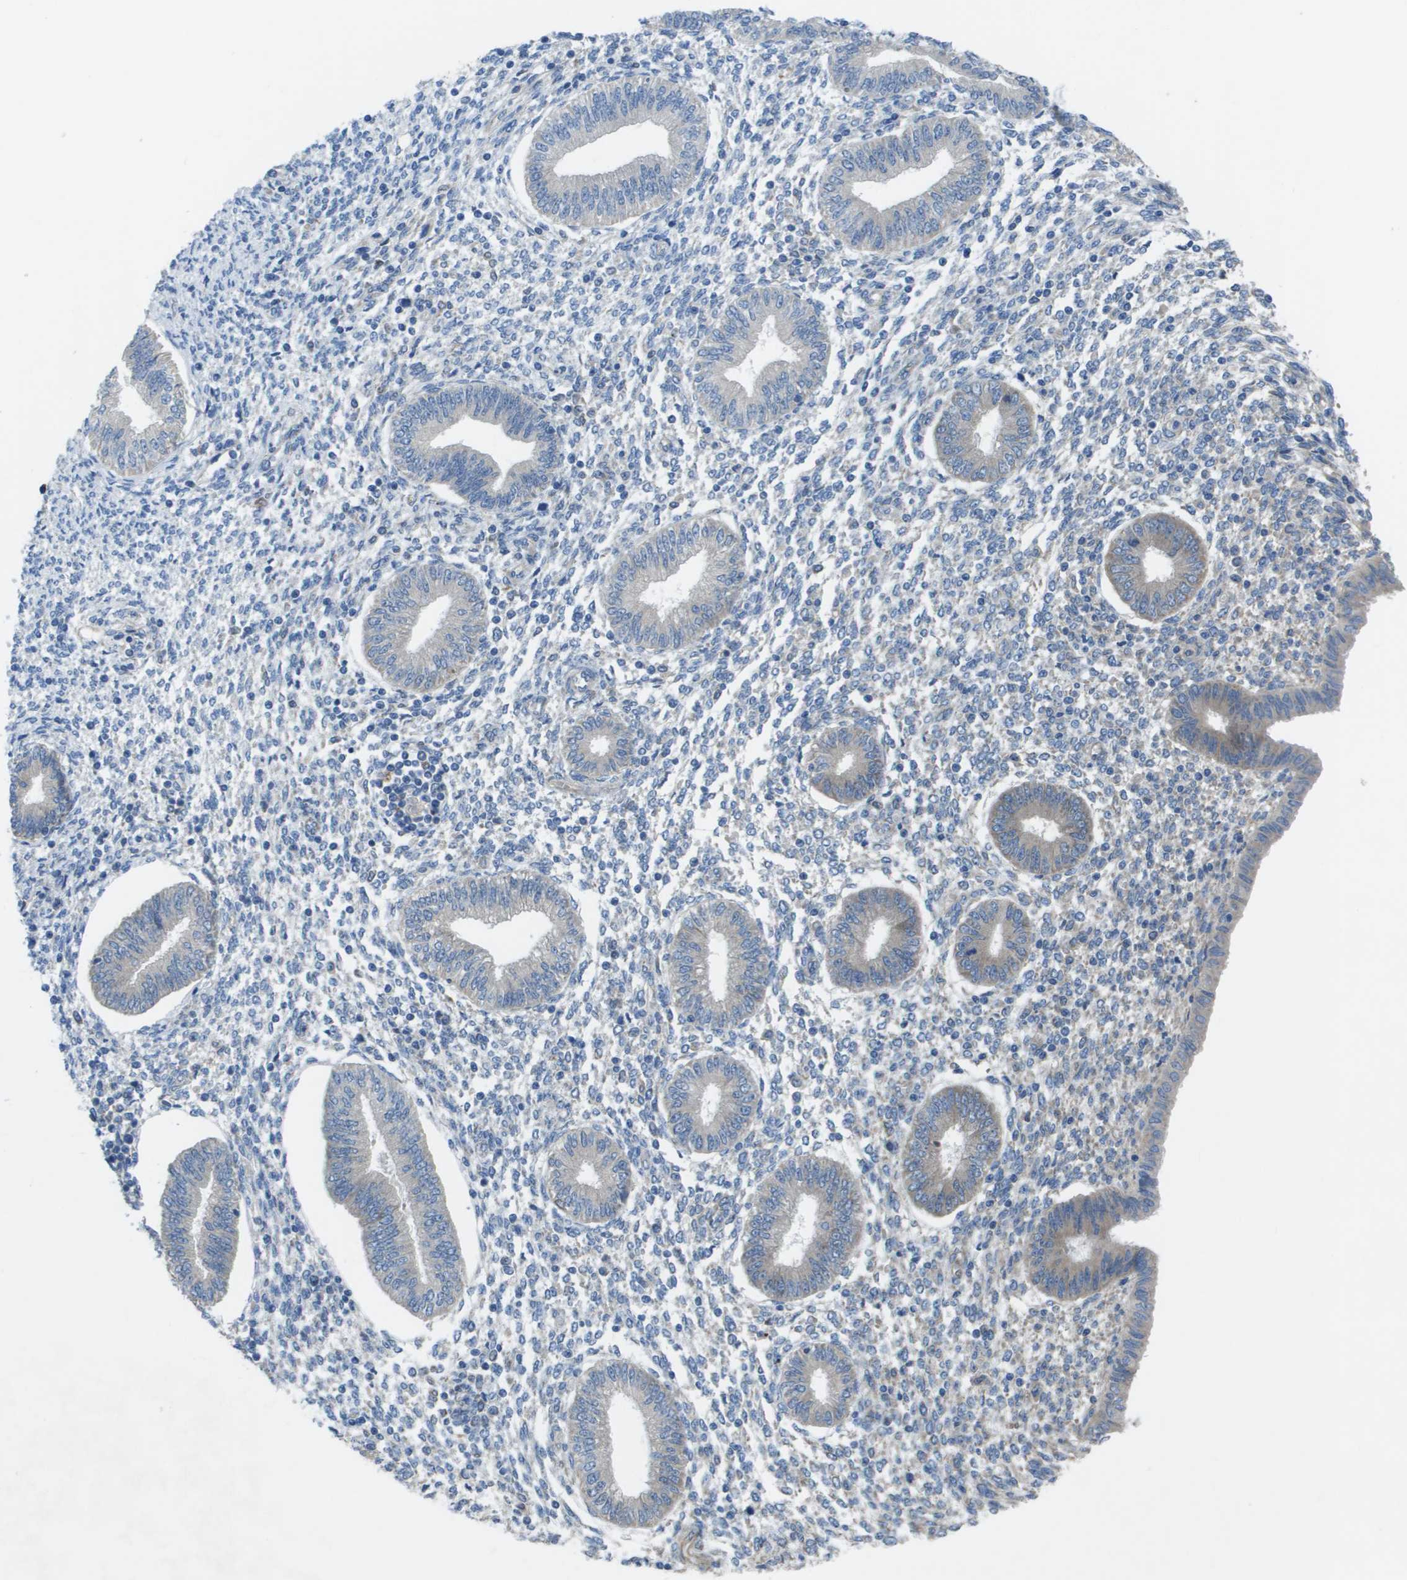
{"staining": {"intensity": "negative", "quantity": "none", "location": "none"}, "tissue": "endometrium", "cell_type": "Cells in endometrial stroma", "image_type": "normal", "snomed": [{"axis": "morphology", "description": "Normal tissue, NOS"}, {"axis": "topography", "description": "Endometrium"}], "caption": "High power microscopy photomicrograph of an IHC histopathology image of benign endometrium, revealing no significant staining in cells in endometrial stroma.", "gene": "CLCN2", "patient": {"sex": "female", "age": 50}}